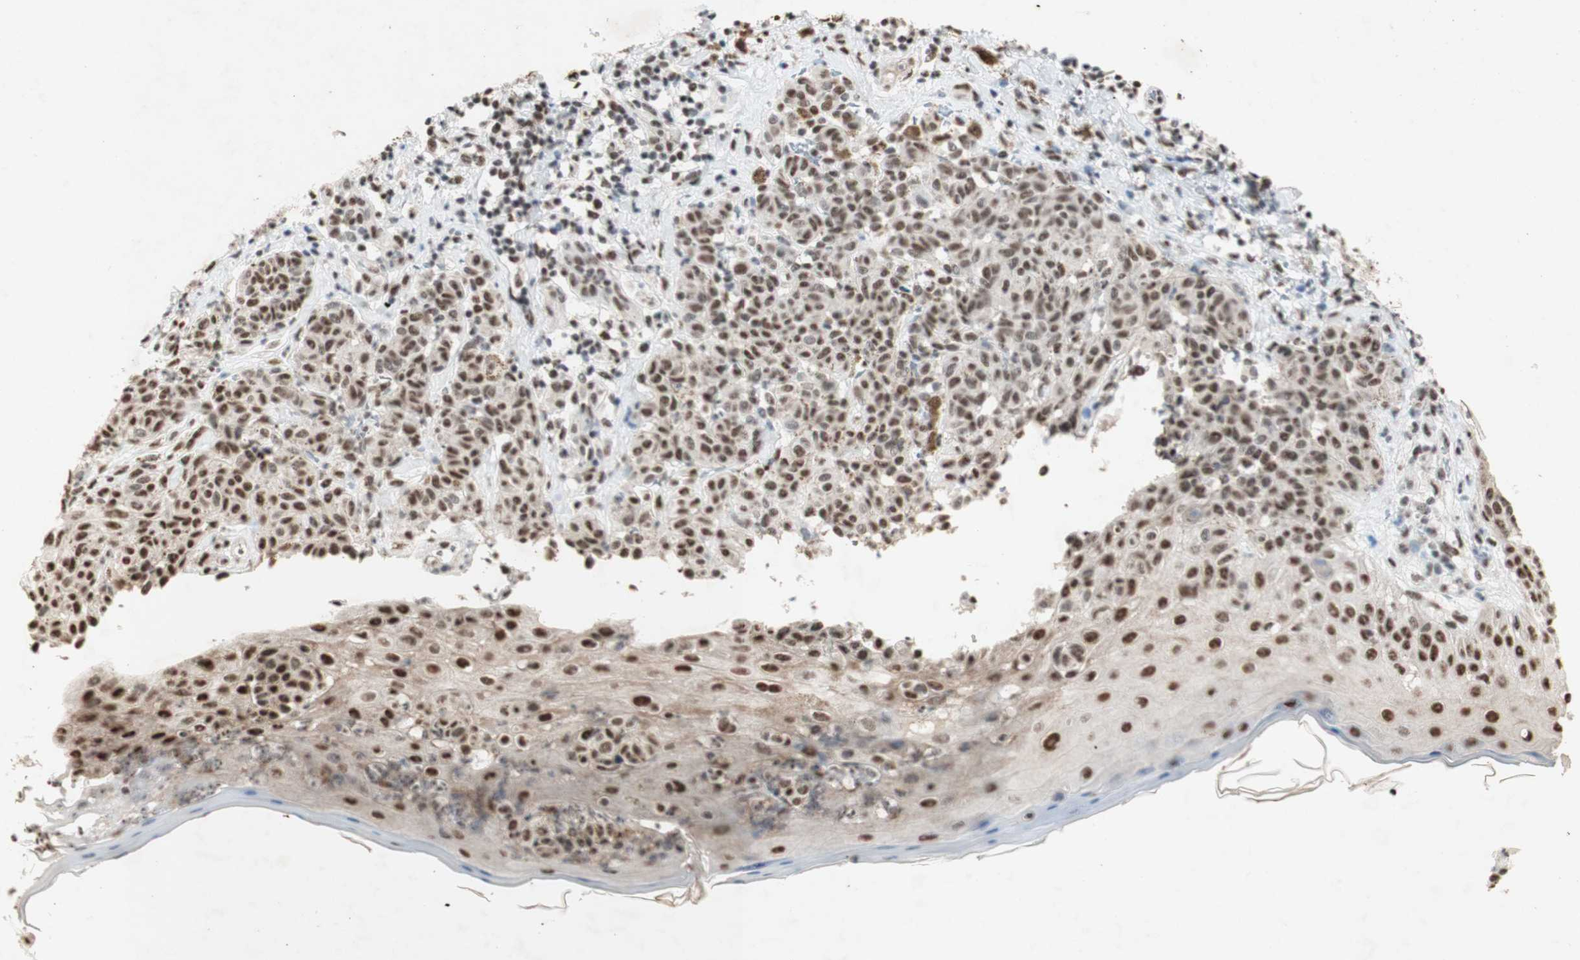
{"staining": {"intensity": "moderate", "quantity": ">75%", "location": "nuclear"}, "tissue": "melanoma", "cell_type": "Tumor cells", "image_type": "cancer", "snomed": [{"axis": "morphology", "description": "Malignant melanoma, NOS"}, {"axis": "topography", "description": "Skin"}], "caption": "IHC of melanoma reveals medium levels of moderate nuclear expression in approximately >75% of tumor cells.", "gene": "SNRPB", "patient": {"sex": "male", "age": 64}}